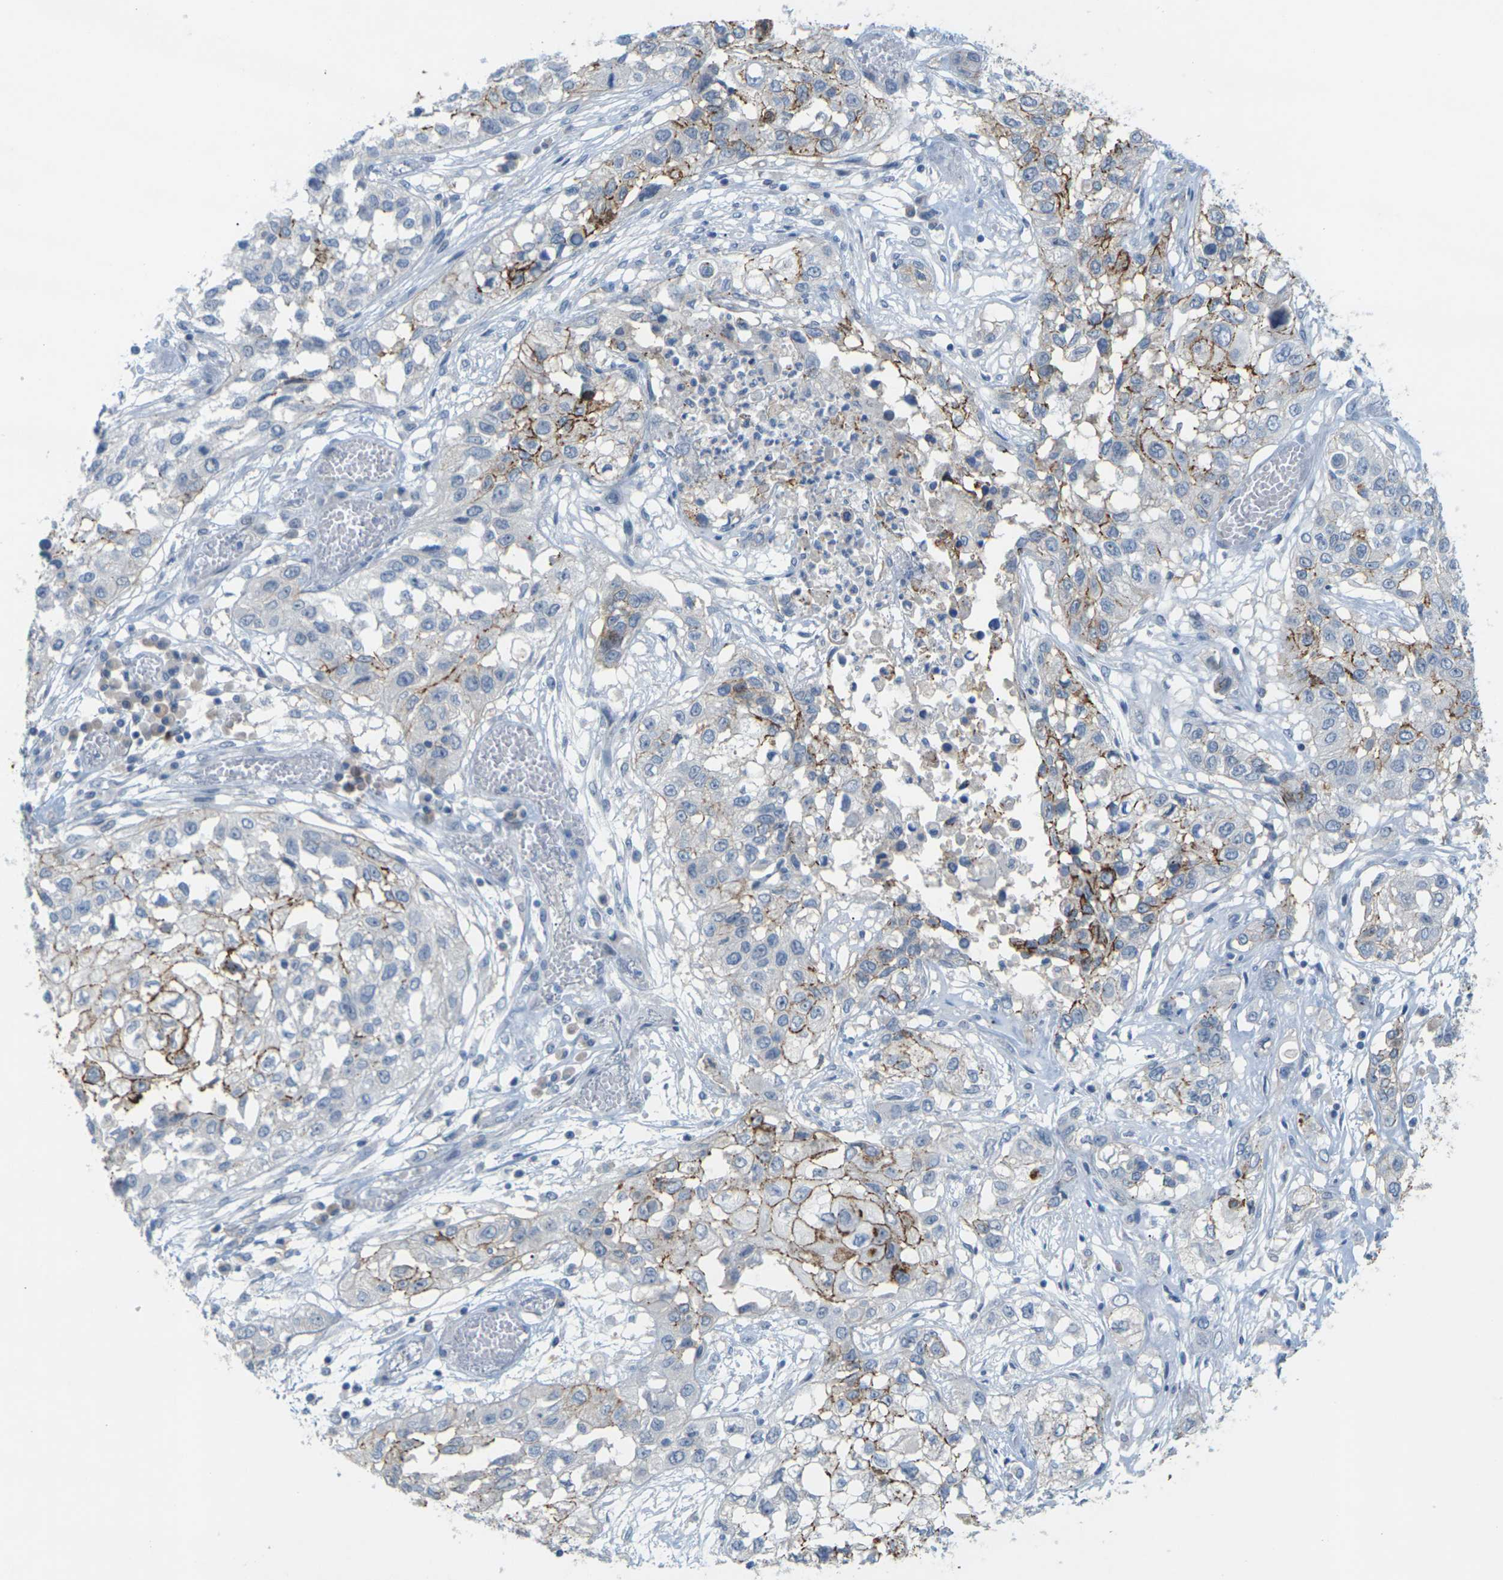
{"staining": {"intensity": "strong", "quantity": "25%-75%", "location": "cytoplasmic/membranous"}, "tissue": "lung cancer", "cell_type": "Tumor cells", "image_type": "cancer", "snomed": [{"axis": "morphology", "description": "Squamous cell carcinoma, NOS"}, {"axis": "topography", "description": "Lung"}], "caption": "An immunohistochemistry photomicrograph of tumor tissue is shown. Protein staining in brown labels strong cytoplasmic/membranous positivity in lung squamous cell carcinoma within tumor cells.", "gene": "CLDN3", "patient": {"sex": "male", "age": 71}}